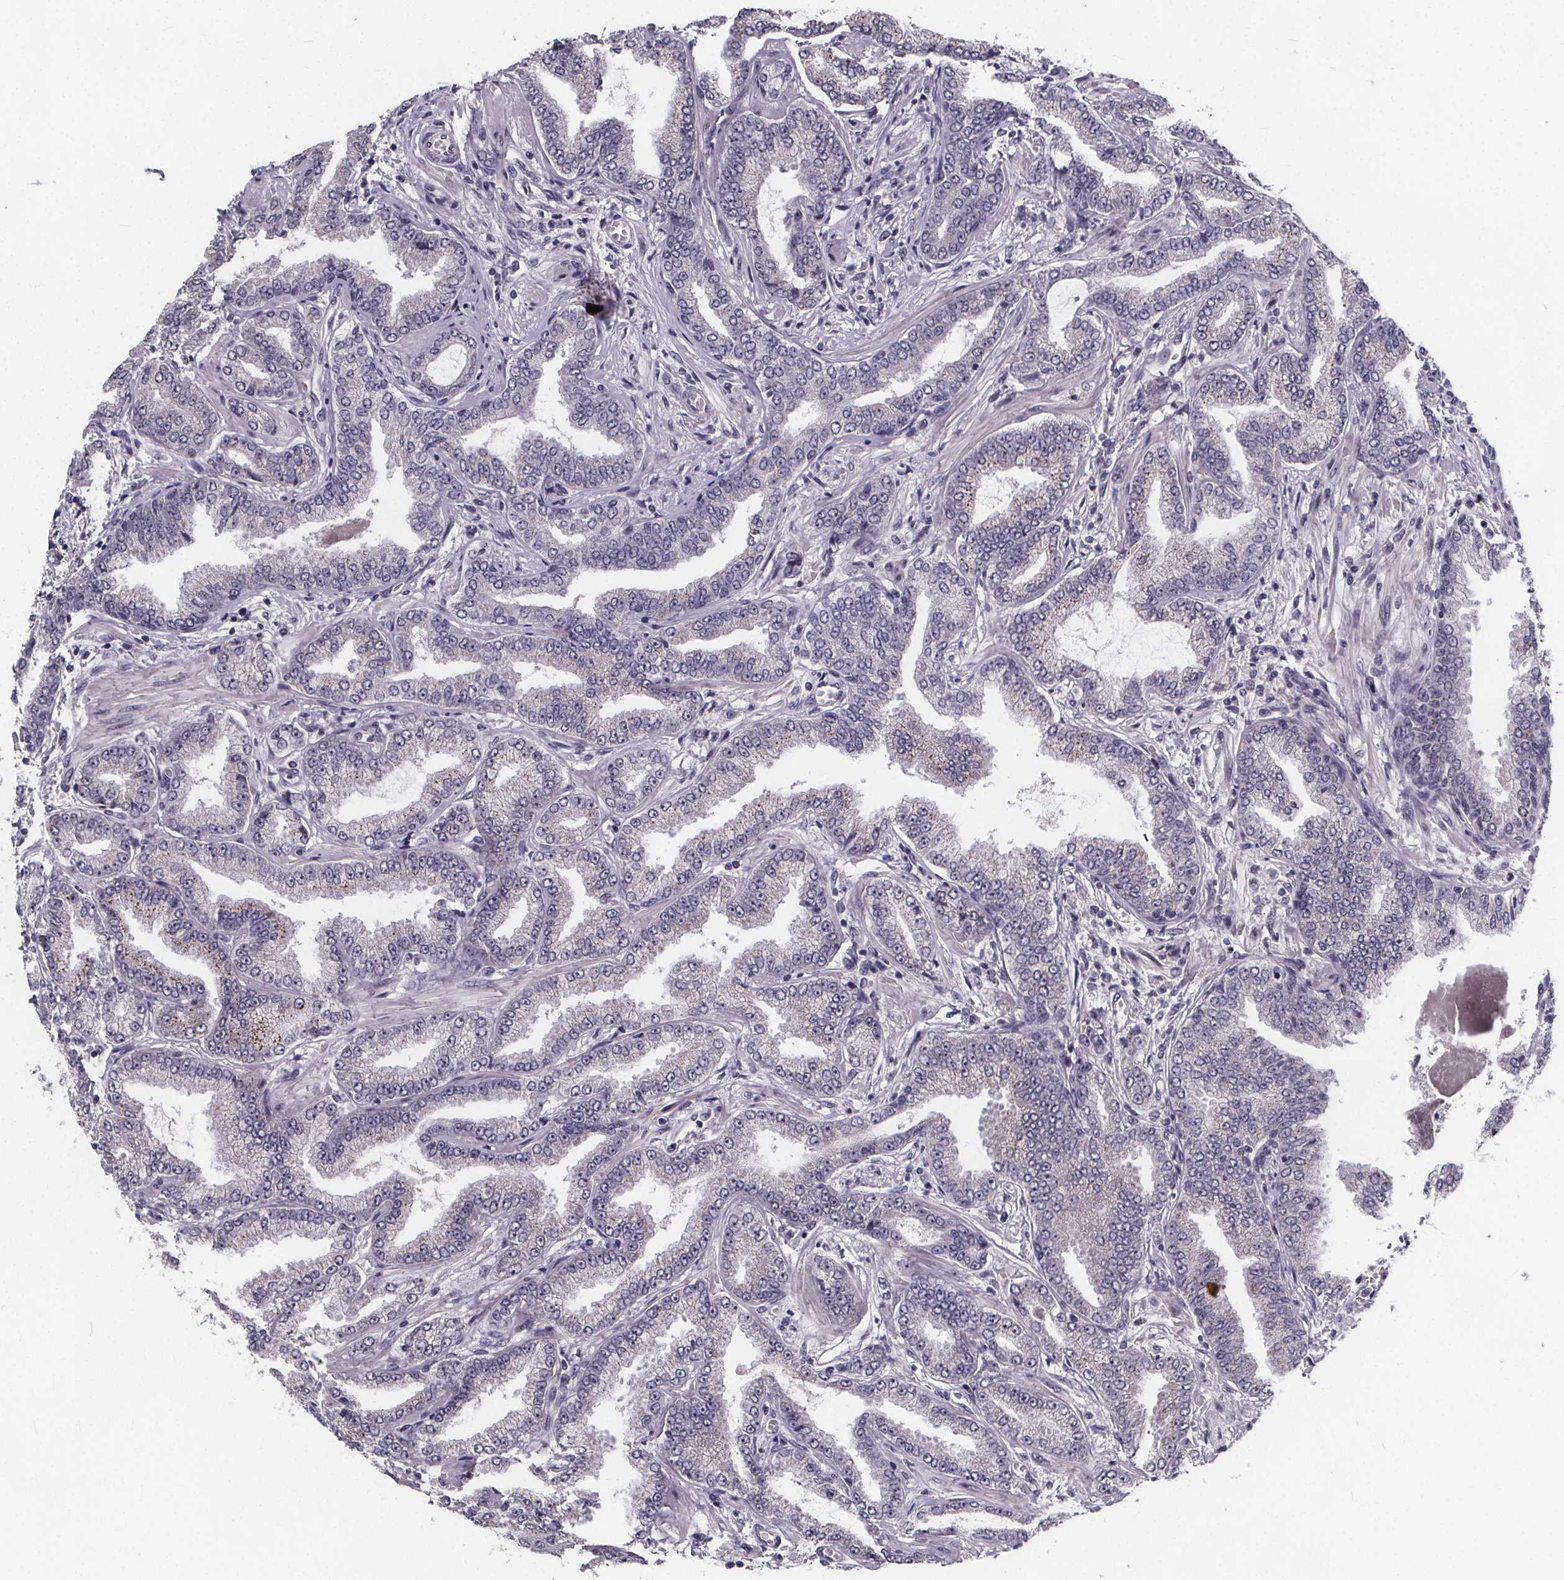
{"staining": {"intensity": "weak", "quantity": "<25%", "location": "cytoplasmic/membranous"}, "tissue": "prostate cancer", "cell_type": "Tumor cells", "image_type": "cancer", "snomed": [{"axis": "morphology", "description": "Adenocarcinoma, Low grade"}, {"axis": "topography", "description": "Prostate"}], "caption": "DAB (3,3'-diaminobenzidine) immunohistochemical staining of human adenocarcinoma (low-grade) (prostate) exhibits no significant positivity in tumor cells.", "gene": "FAM181B", "patient": {"sex": "male", "age": 55}}